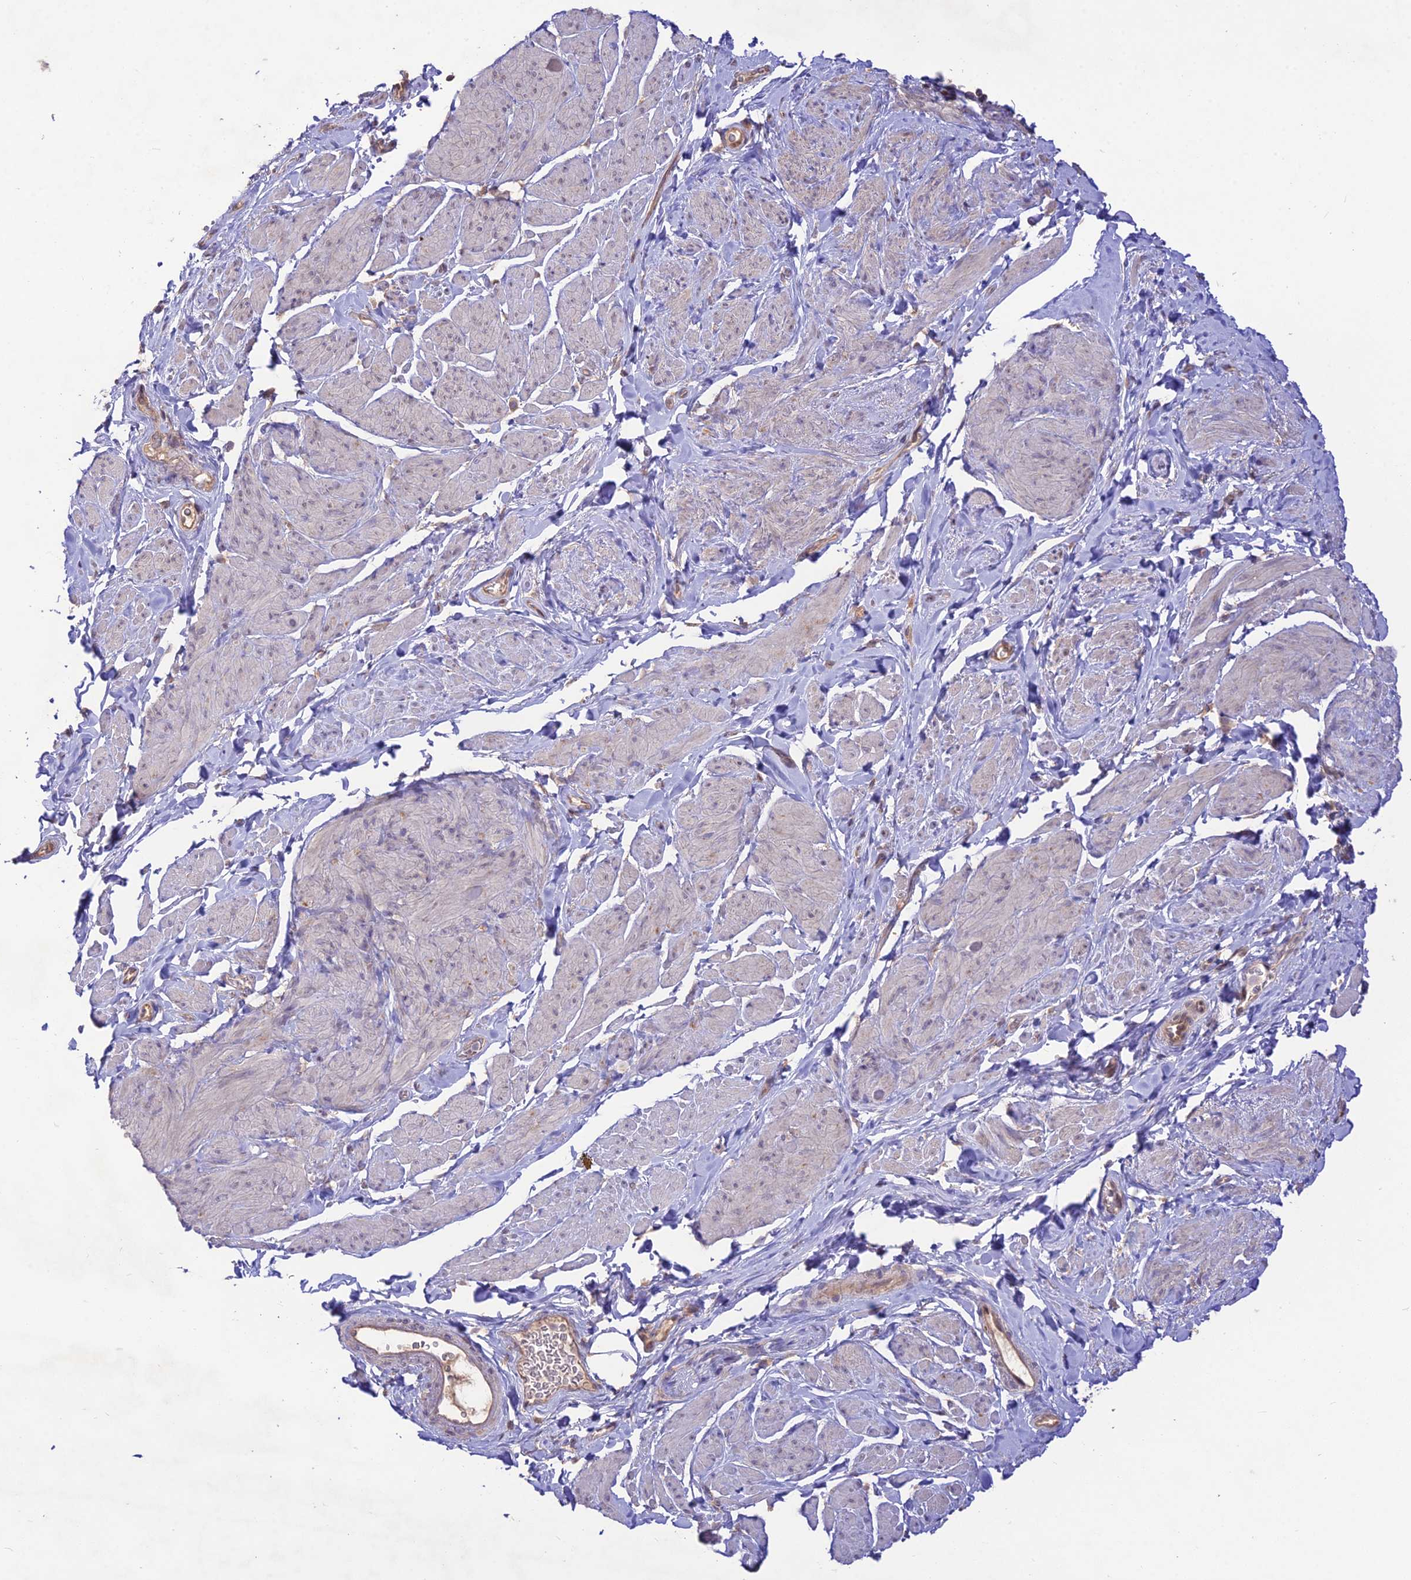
{"staining": {"intensity": "weak", "quantity": "<25%", "location": "cytoplasmic/membranous"}, "tissue": "smooth muscle", "cell_type": "Smooth muscle cells", "image_type": "normal", "snomed": [{"axis": "morphology", "description": "Normal tissue, NOS"}, {"axis": "topography", "description": "Smooth muscle"}, {"axis": "topography", "description": "Peripheral nerve tissue"}], "caption": "Immunohistochemistry histopathology image of unremarkable smooth muscle stained for a protein (brown), which exhibits no staining in smooth muscle cells.", "gene": "TMEM259", "patient": {"sex": "male", "age": 69}}